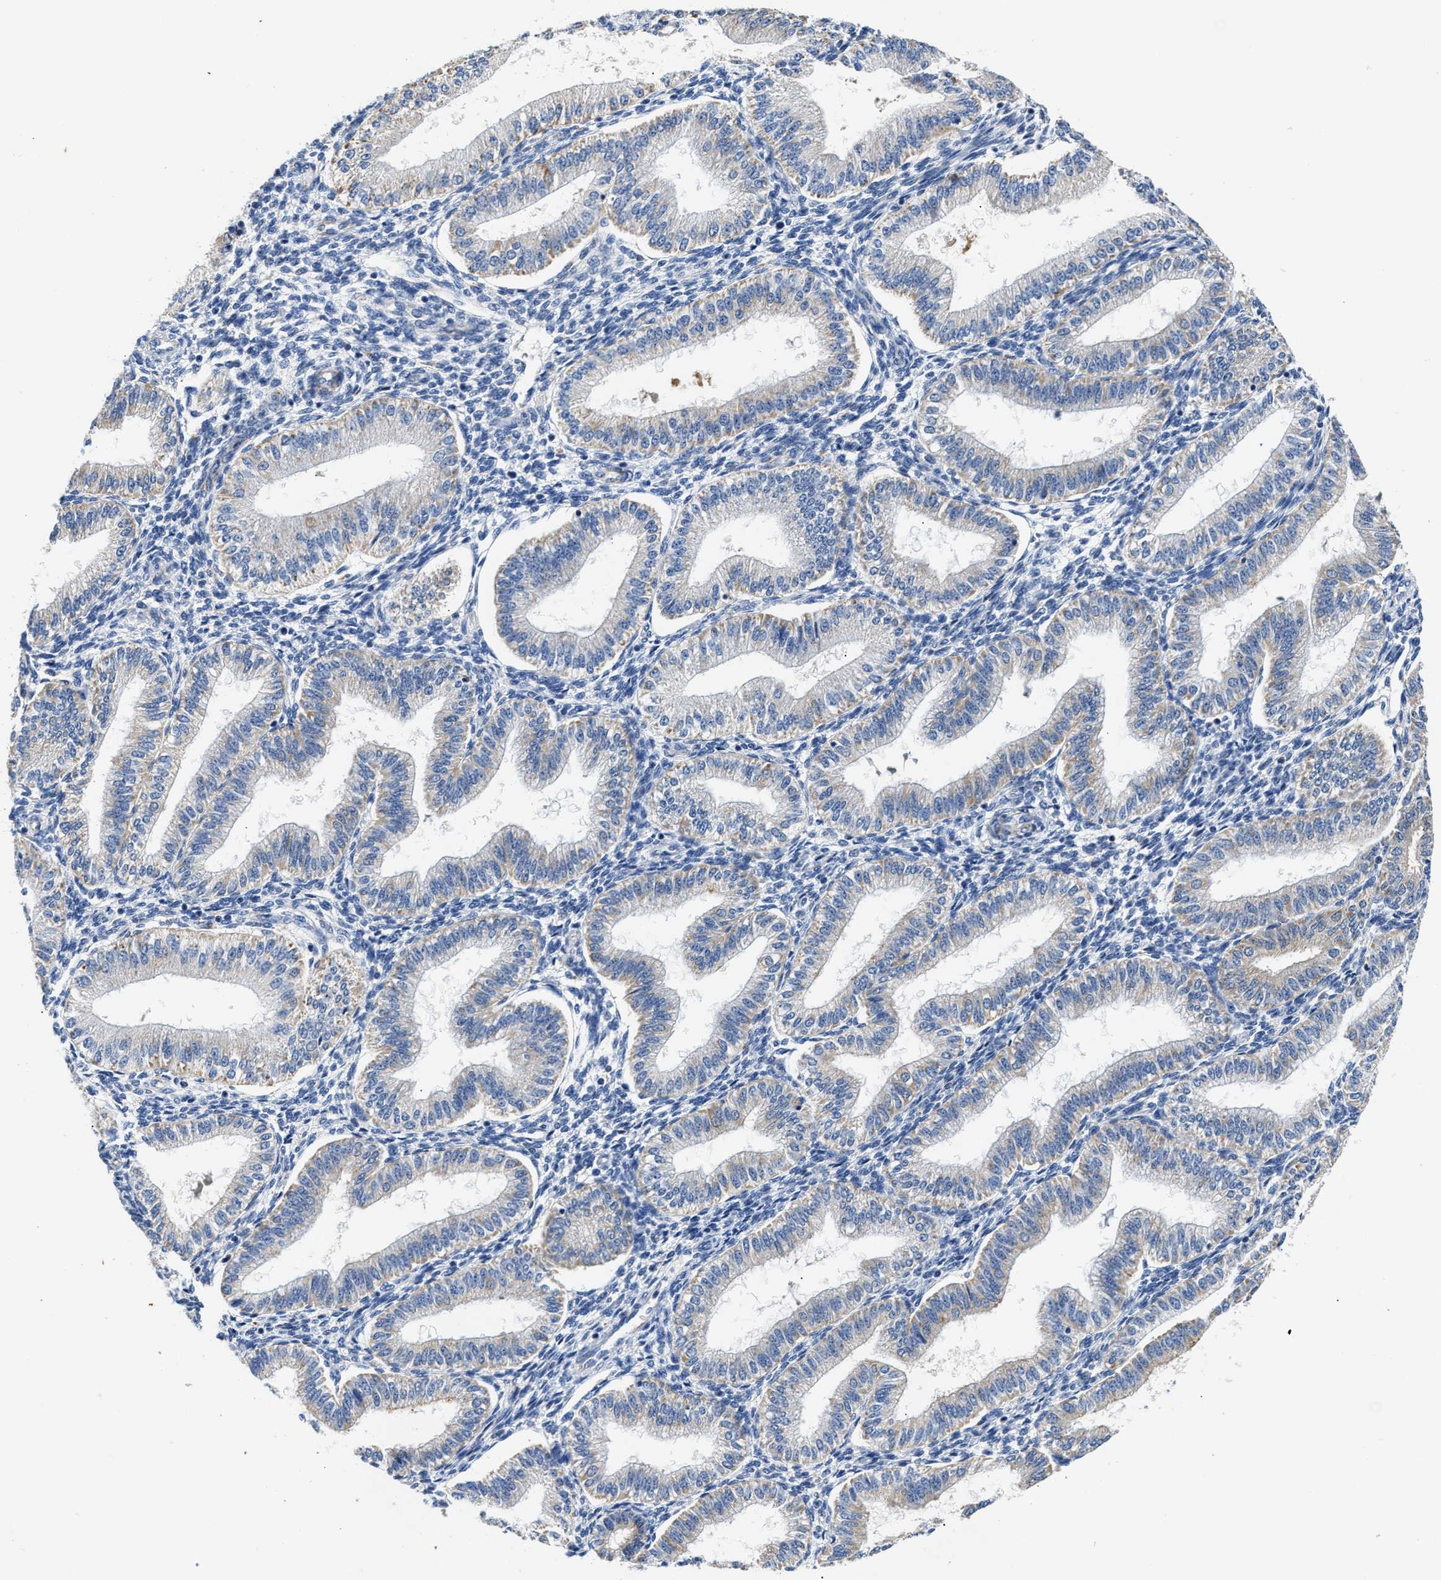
{"staining": {"intensity": "negative", "quantity": "none", "location": "none"}, "tissue": "endometrium", "cell_type": "Cells in endometrial stroma", "image_type": "normal", "snomed": [{"axis": "morphology", "description": "Normal tissue, NOS"}, {"axis": "topography", "description": "Endometrium"}], "caption": "This micrograph is of benign endometrium stained with immunohistochemistry to label a protein in brown with the nuclei are counter-stained blue. There is no expression in cells in endometrial stroma.", "gene": "ACADVL", "patient": {"sex": "female", "age": 39}}